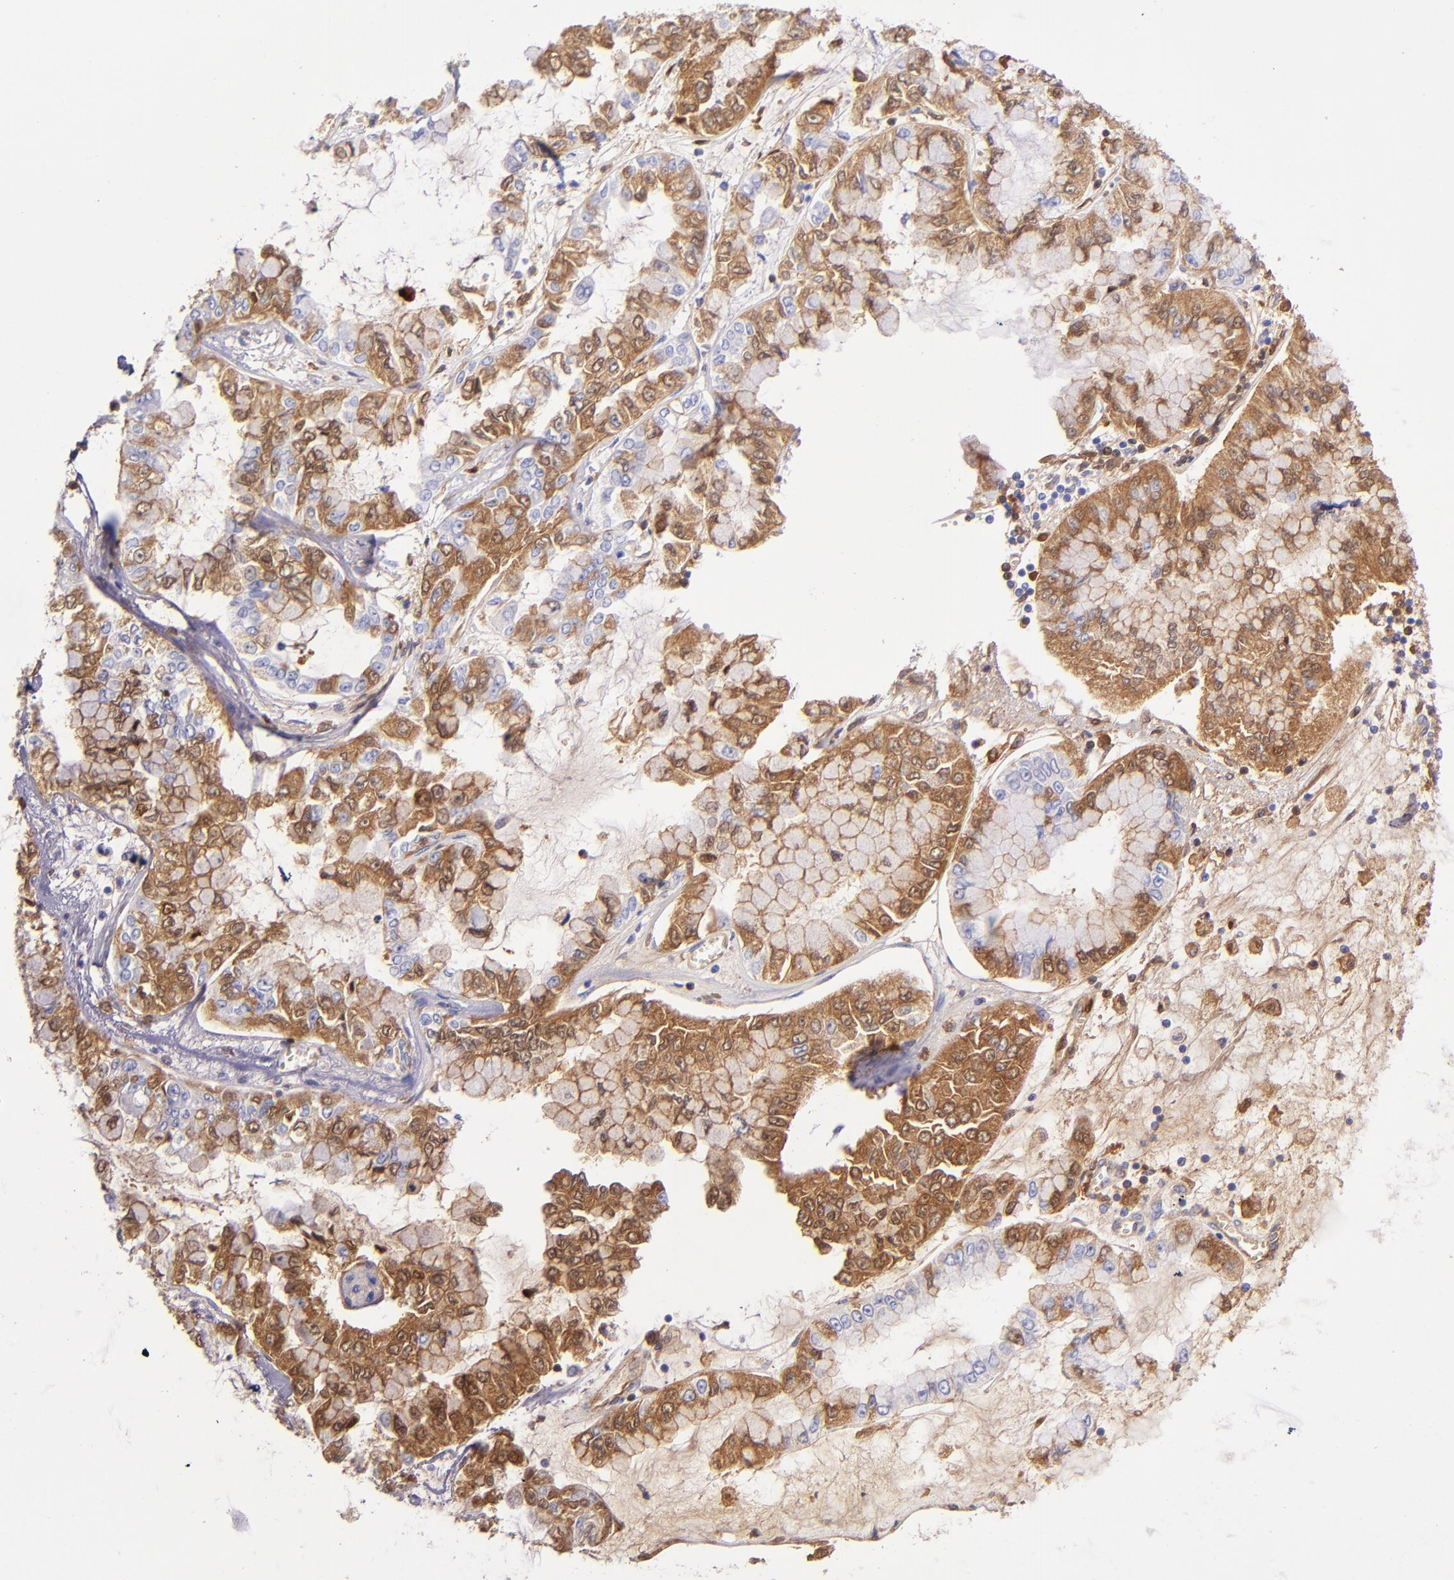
{"staining": {"intensity": "strong", "quantity": ">75%", "location": "cytoplasmic/membranous"}, "tissue": "liver cancer", "cell_type": "Tumor cells", "image_type": "cancer", "snomed": [{"axis": "morphology", "description": "Cholangiocarcinoma"}, {"axis": "topography", "description": "Liver"}], "caption": "Liver cancer (cholangiocarcinoma) stained with DAB (3,3'-diaminobenzidine) immunohistochemistry (IHC) demonstrates high levels of strong cytoplasmic/membranous staining in about >75% of tumor cells.", "gene": "CLEC3B", "patient": {"sex": "female", "age": 79}}